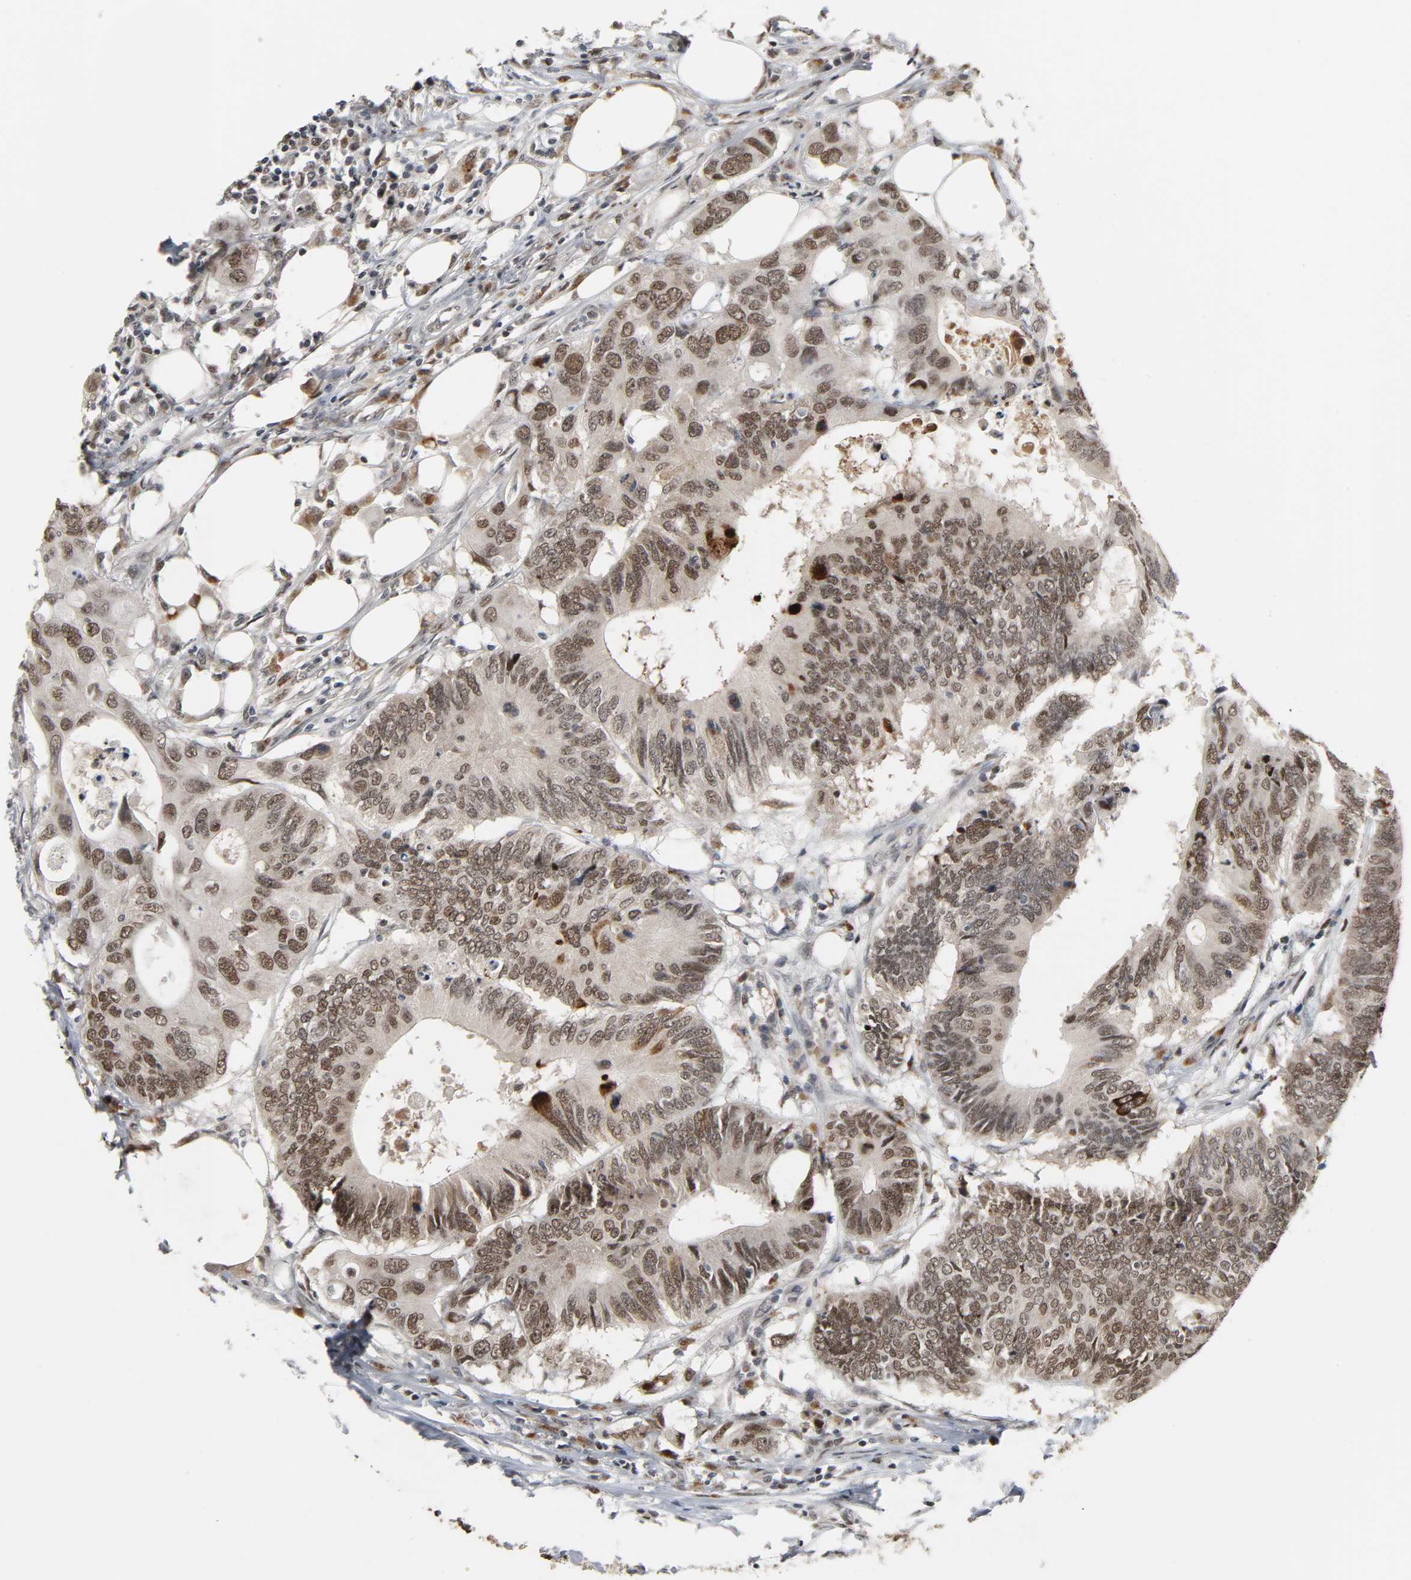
{"staining": {"intensity": "weak", "quantity": ">75%", "location": "nuclear"}, "tissue": "colorectal cancer", "cell_type": "Tumor cells", "image_type": "cancer", "snomed": [{"axis": "morphology", "description": "Adenocarcinoma, NOS"}, {"axis": "topography", "description": "Colon"}], "caption": "Protein staining reveals weak nuclear positivity in about >75% of tumor cells in adenocarcinoma (colorectal).", "gene": "DAZAP1", "patient": {"sex": "male", "age": 71}}